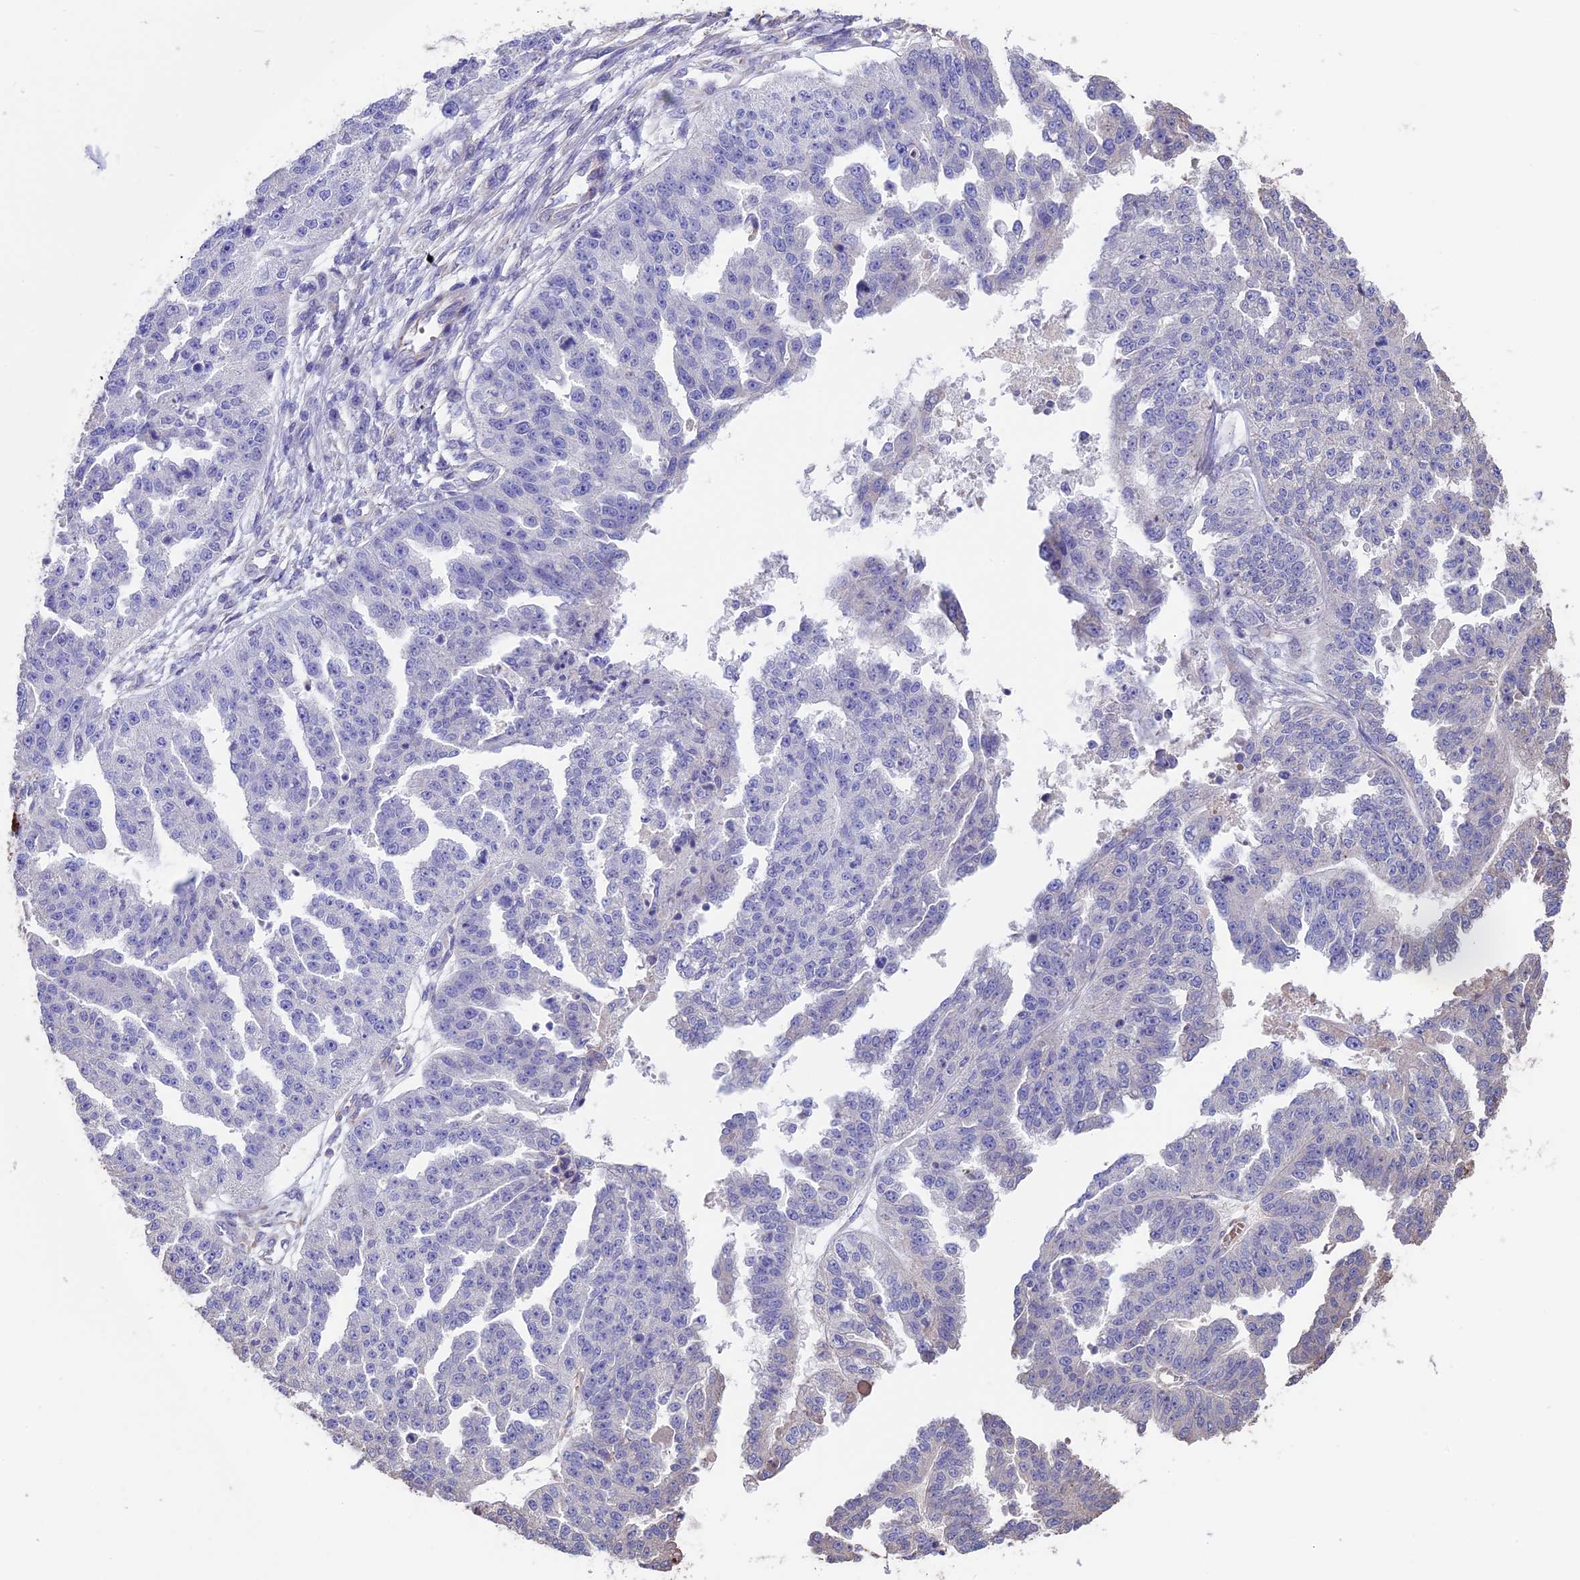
{"staining": {"intensity": "negative", "quantity": "none", "location": "none"}, "tissue": "ovarian cancer", "cell_type": "Tumor cells", "image_type": "cancer", "snomed": [{"axis": "morphology", "description": "Cystadenocarcinoma, serous, NOS"}, {"axis": "topography", "description": "Ovary"}], "caption": "Ovarian cancer was stained to show a protein in brown. There is no significant staining in tumor cells. (DAB (3,3'-diaminobenzidine) immunohistochemistry with hematoxylin counter stain).", "gene": "SEH1L", "patient": {"sex": "female", "age": 58}}